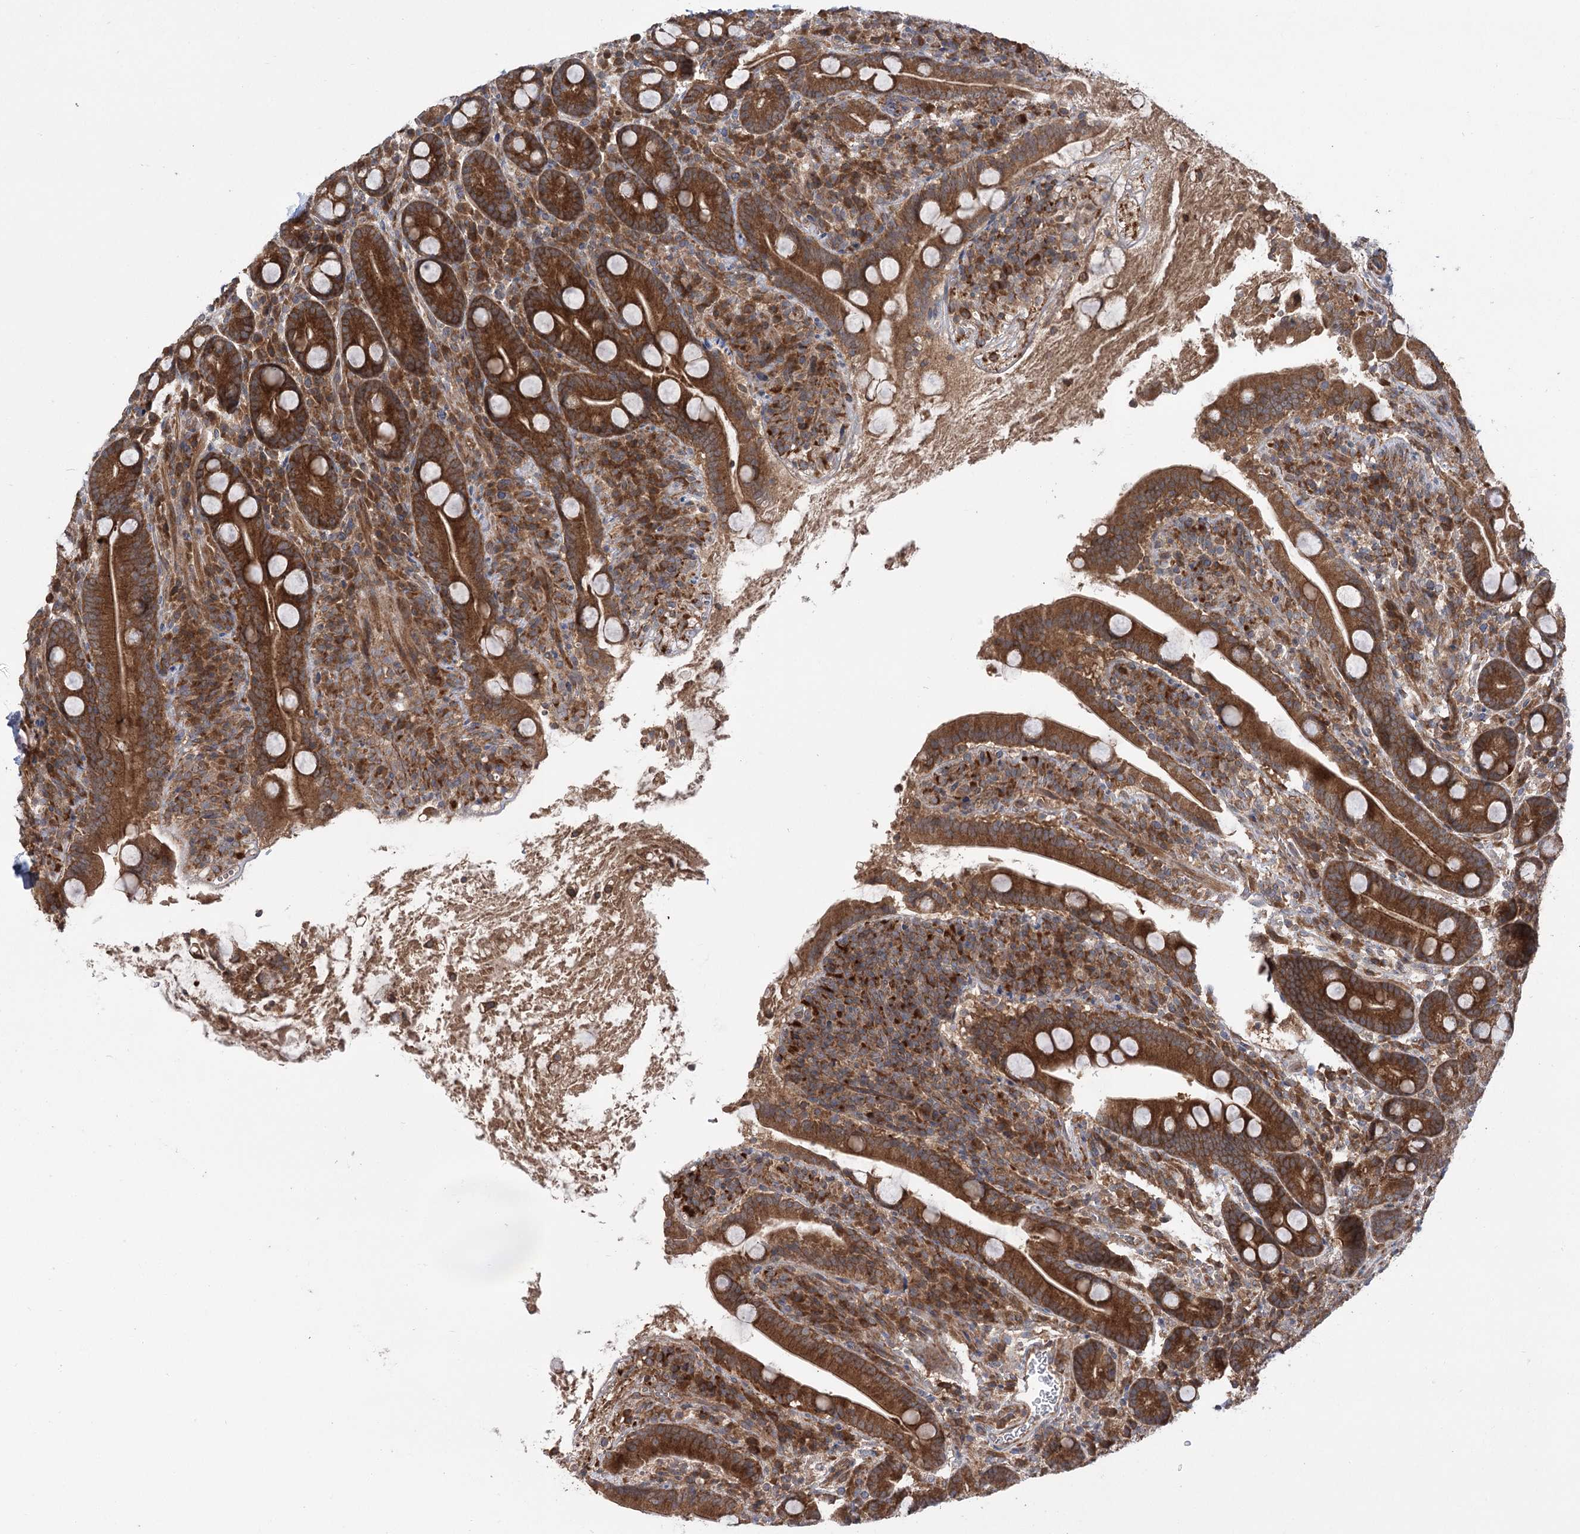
{"staining": {"intensity": "strong", "quantity": ">75%", "location": "cytoplasmic/membranous"}, "tissue": "duodenum", "cell_type": "Glandular cells", "image_type": "normal", "snomed": [{"axis": "morphology", "description": "Normal tissue, NOS"}, {"axis": "topography", "description": "Duodenum"}], "caption": "Unremarkable duodenum displays strong cytoplasmic/membranous positivity in approximately >75% of glandular cells.", "gene": "VPS37B", "patient": {"sex": "male", "age": 35}}